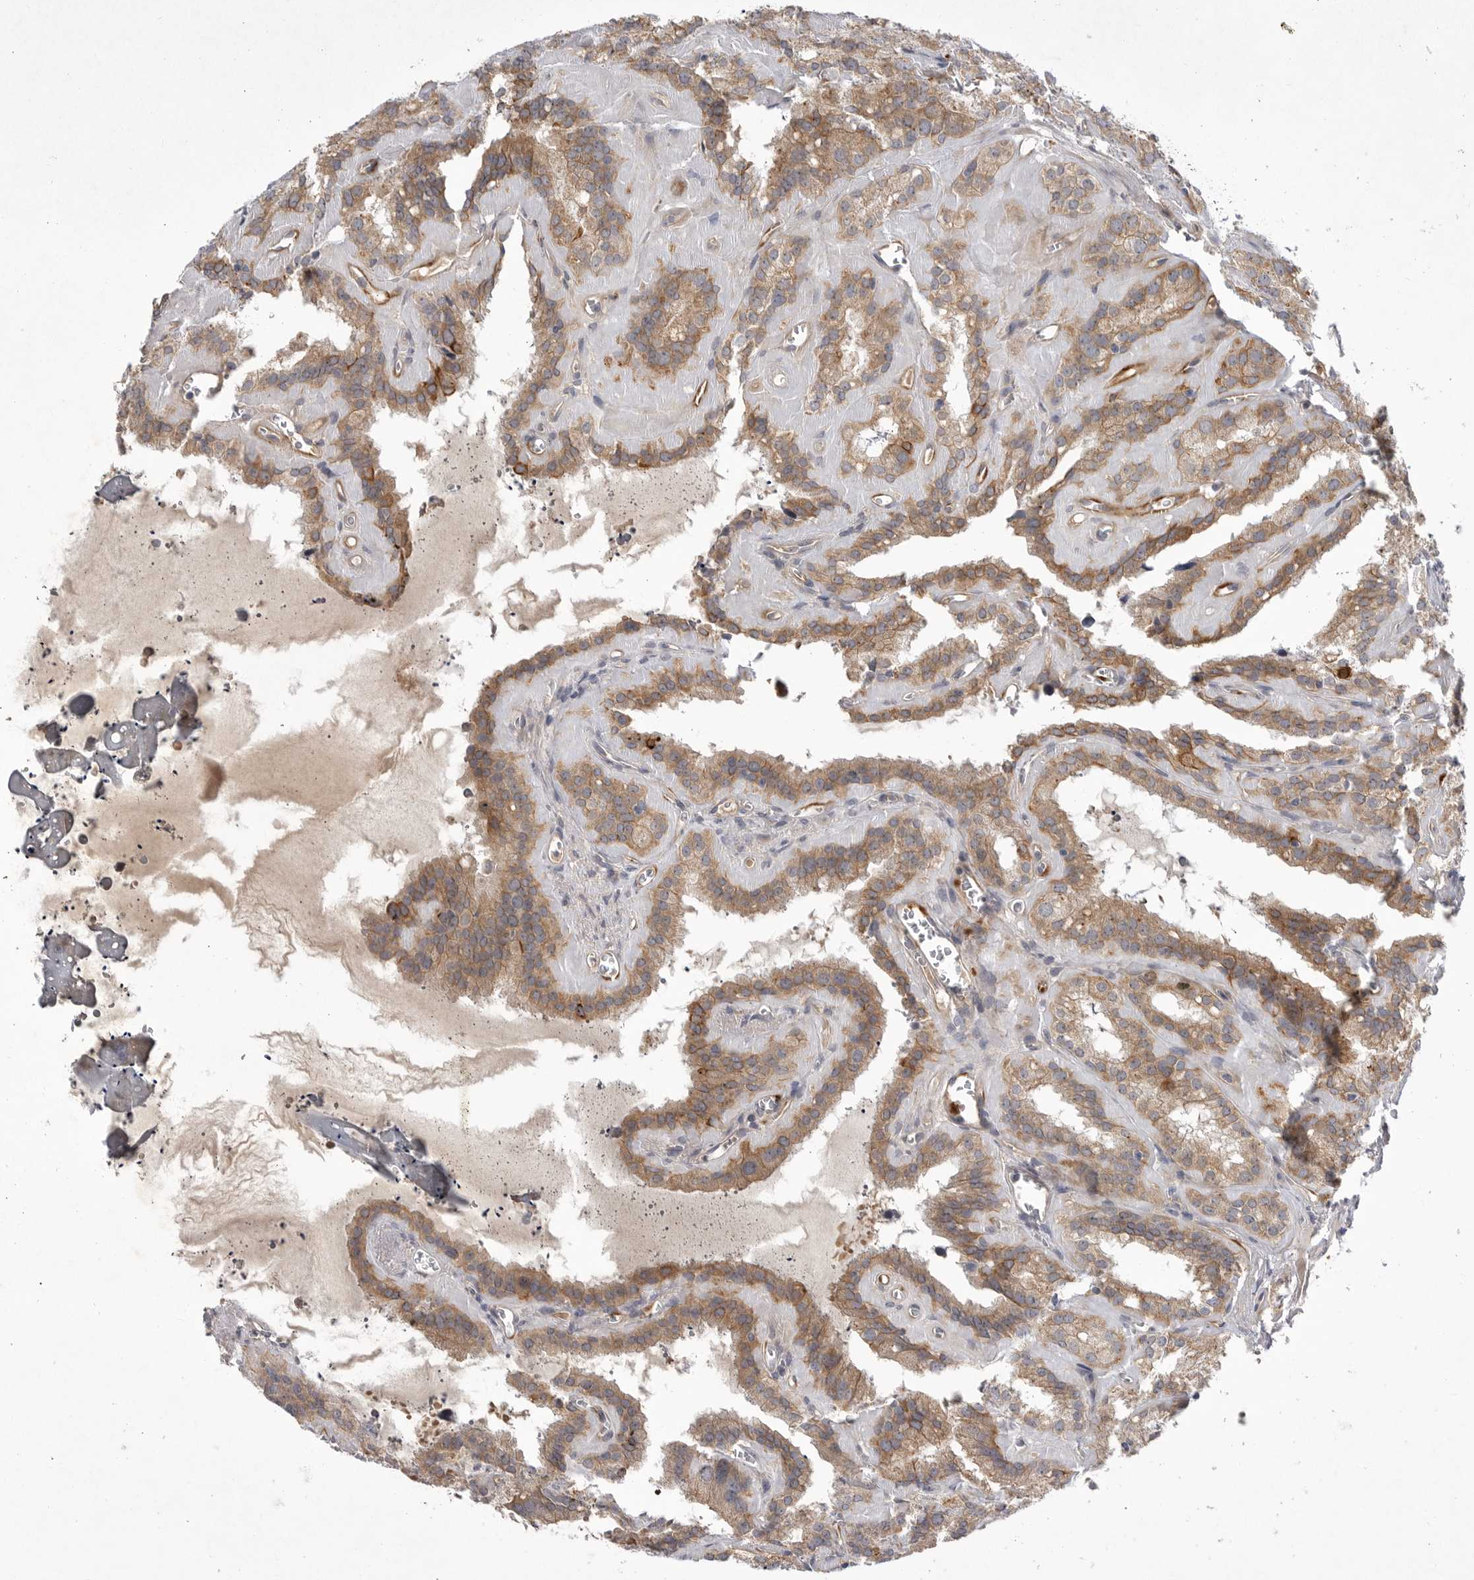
{"staining": {"intensity": "moderate", "quantity": ">75%", "location": "cytoplasmic/membranous"}, "tissue": "seminal vesicle", "cell_type": "Glandular cells", "image_type": "normal", "snomed": [{"axis": "morphology", "description": "Normal tissue, NOS"}, {"axis": "topography", "description": "Prostate"}, {"axis": "topography", "description": "Seminal veicle"}], "caption": "Human seminal vesicle stained with a brown dye demonstrates moderate cytoplasmic/membranous positive positivity in about >75% of glandular cells.", "gene": "DHDDS", "patient": {"sex": "male", "age": 59}}